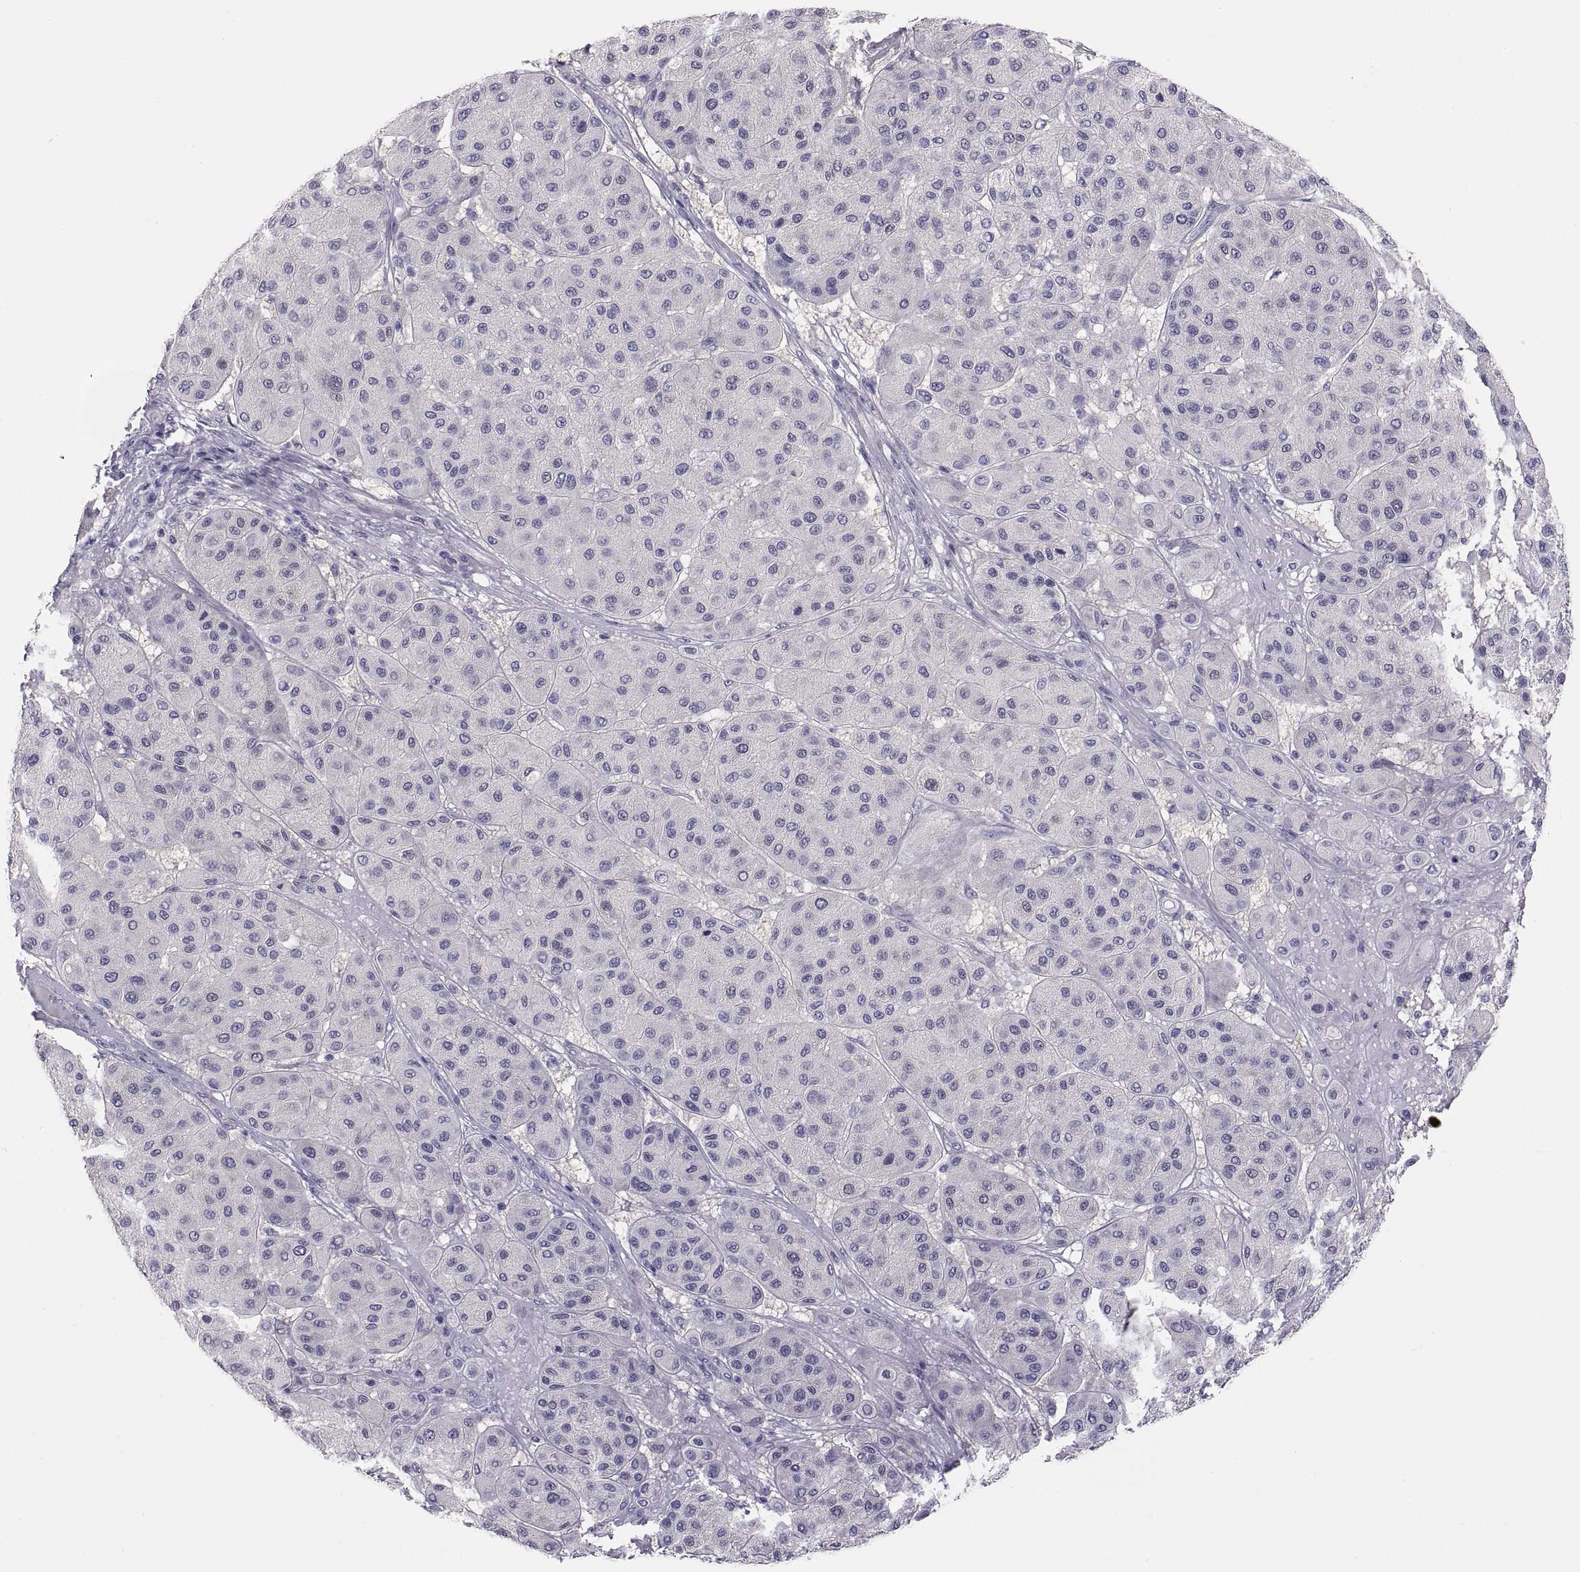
{"staining": {"intensity": "negative", "quantity": "none", "location": "none"}, "tissue": "melanoma", "cell_type": "Tumor cells", "image_type": "cancer", "snomed": [{"axis": "morphology", "description": "Malignant melanoma, Metastatic site"}, {"axis": "topography", "description": "Smooth muscle"}], "caption": "There is no significant staining in tumor cells of malignant melanoma (metastatic site).", "gene": "STRC", "patient": {"sex": "male", "age": 41}}